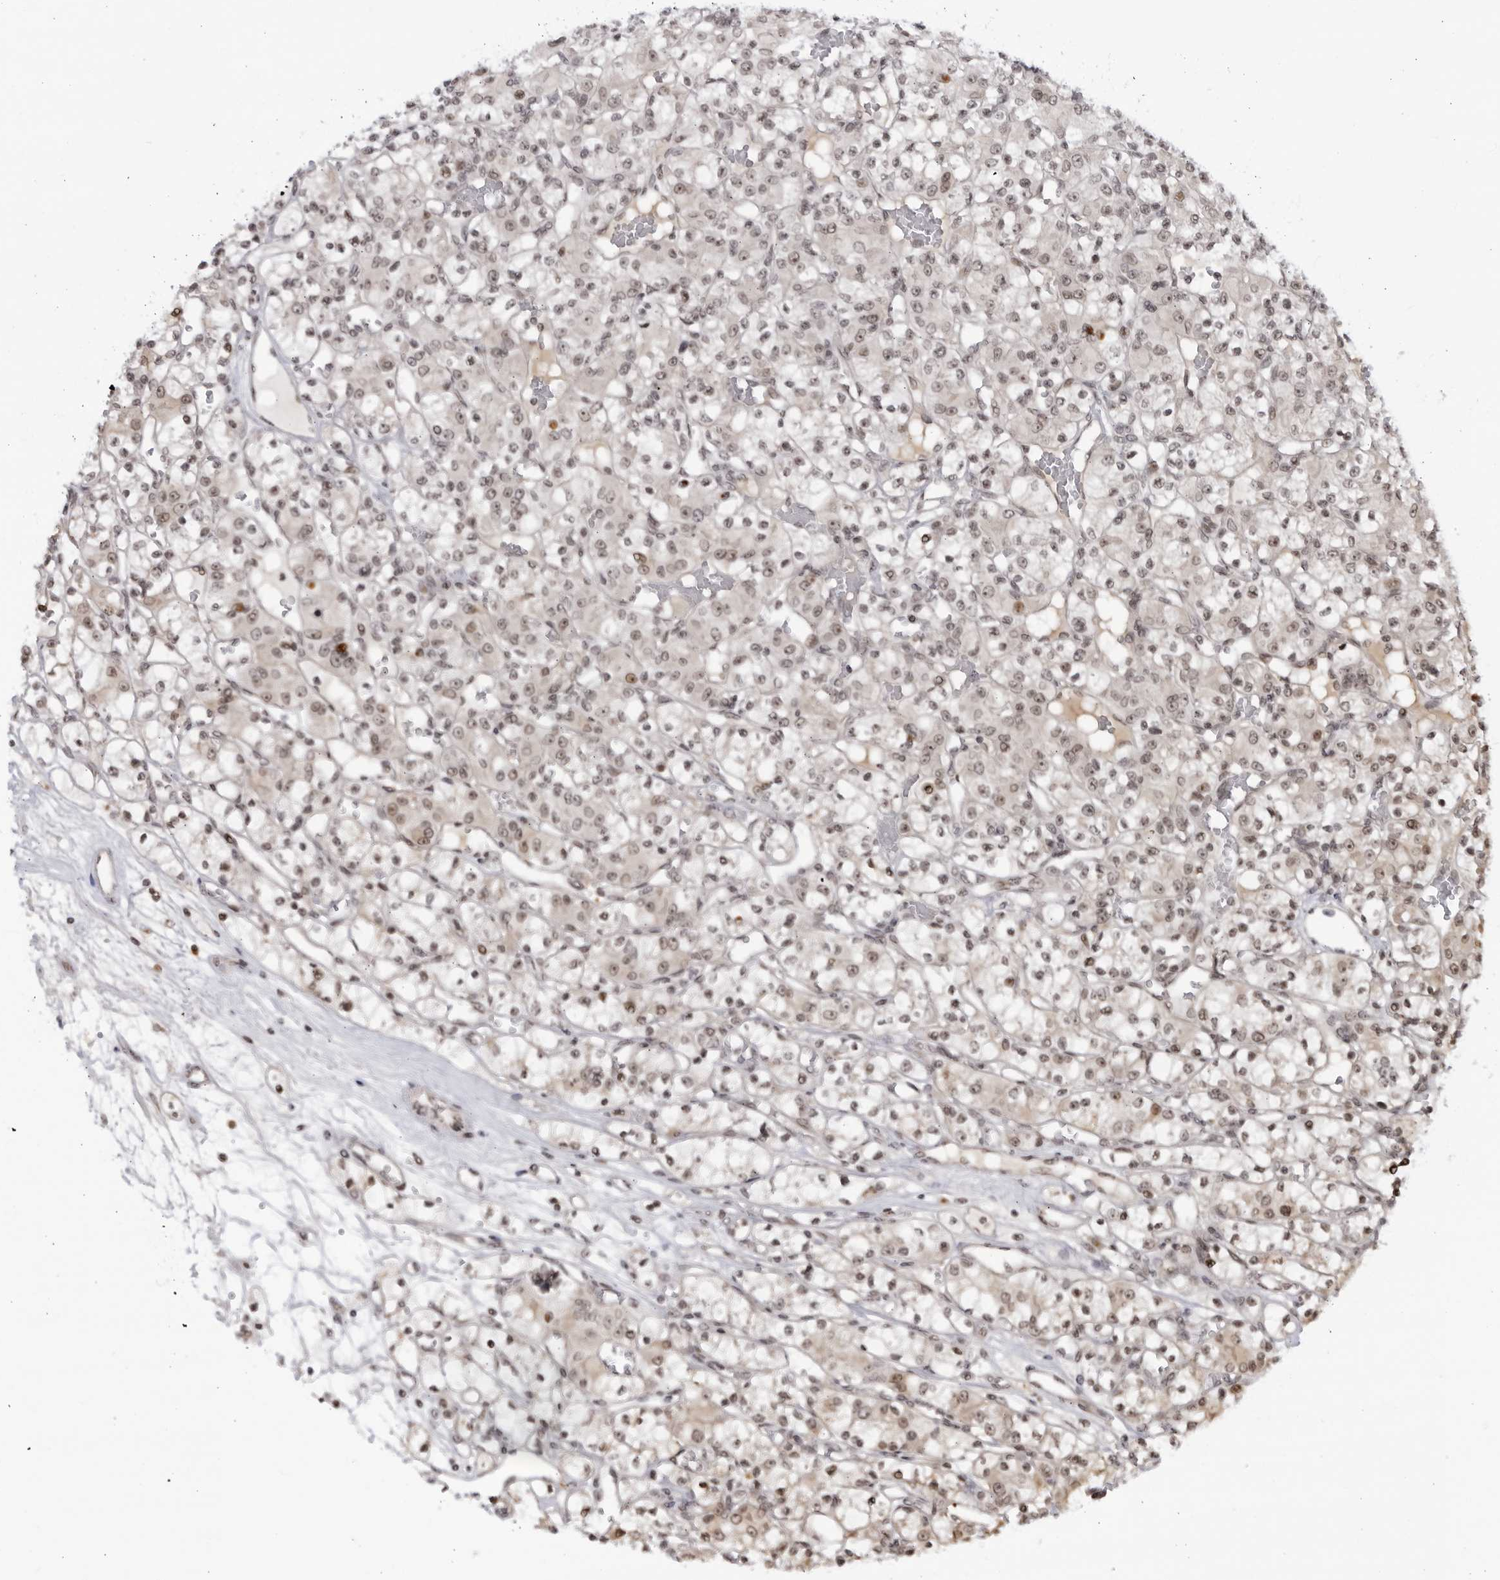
{"staining": {"intensity": "weak", "quantity": "25%-75%", "location": "nuclear"}, "tissue": "renal cancer", "cell_type": "Tumor cells", "image_type": "cancer", "snomed": [{"axis": "morphology", "description": "Adenocarcinoma, NOS"}, {"axis": "topography", "description": "Kidney"}], "caption": "Protein staining of adenocarcinoma (renal) tissue shows weak nuclear expression in approximately 25%-75% of tumor cells. (Stains: DAB (3,3'-diaminobenzidine) in brown, nuclei in blue, Microscopy: brightfield microscopy at high magnification).", "gene": "RASGEF1C", "patient": {"sex": "female", "age": 59}}